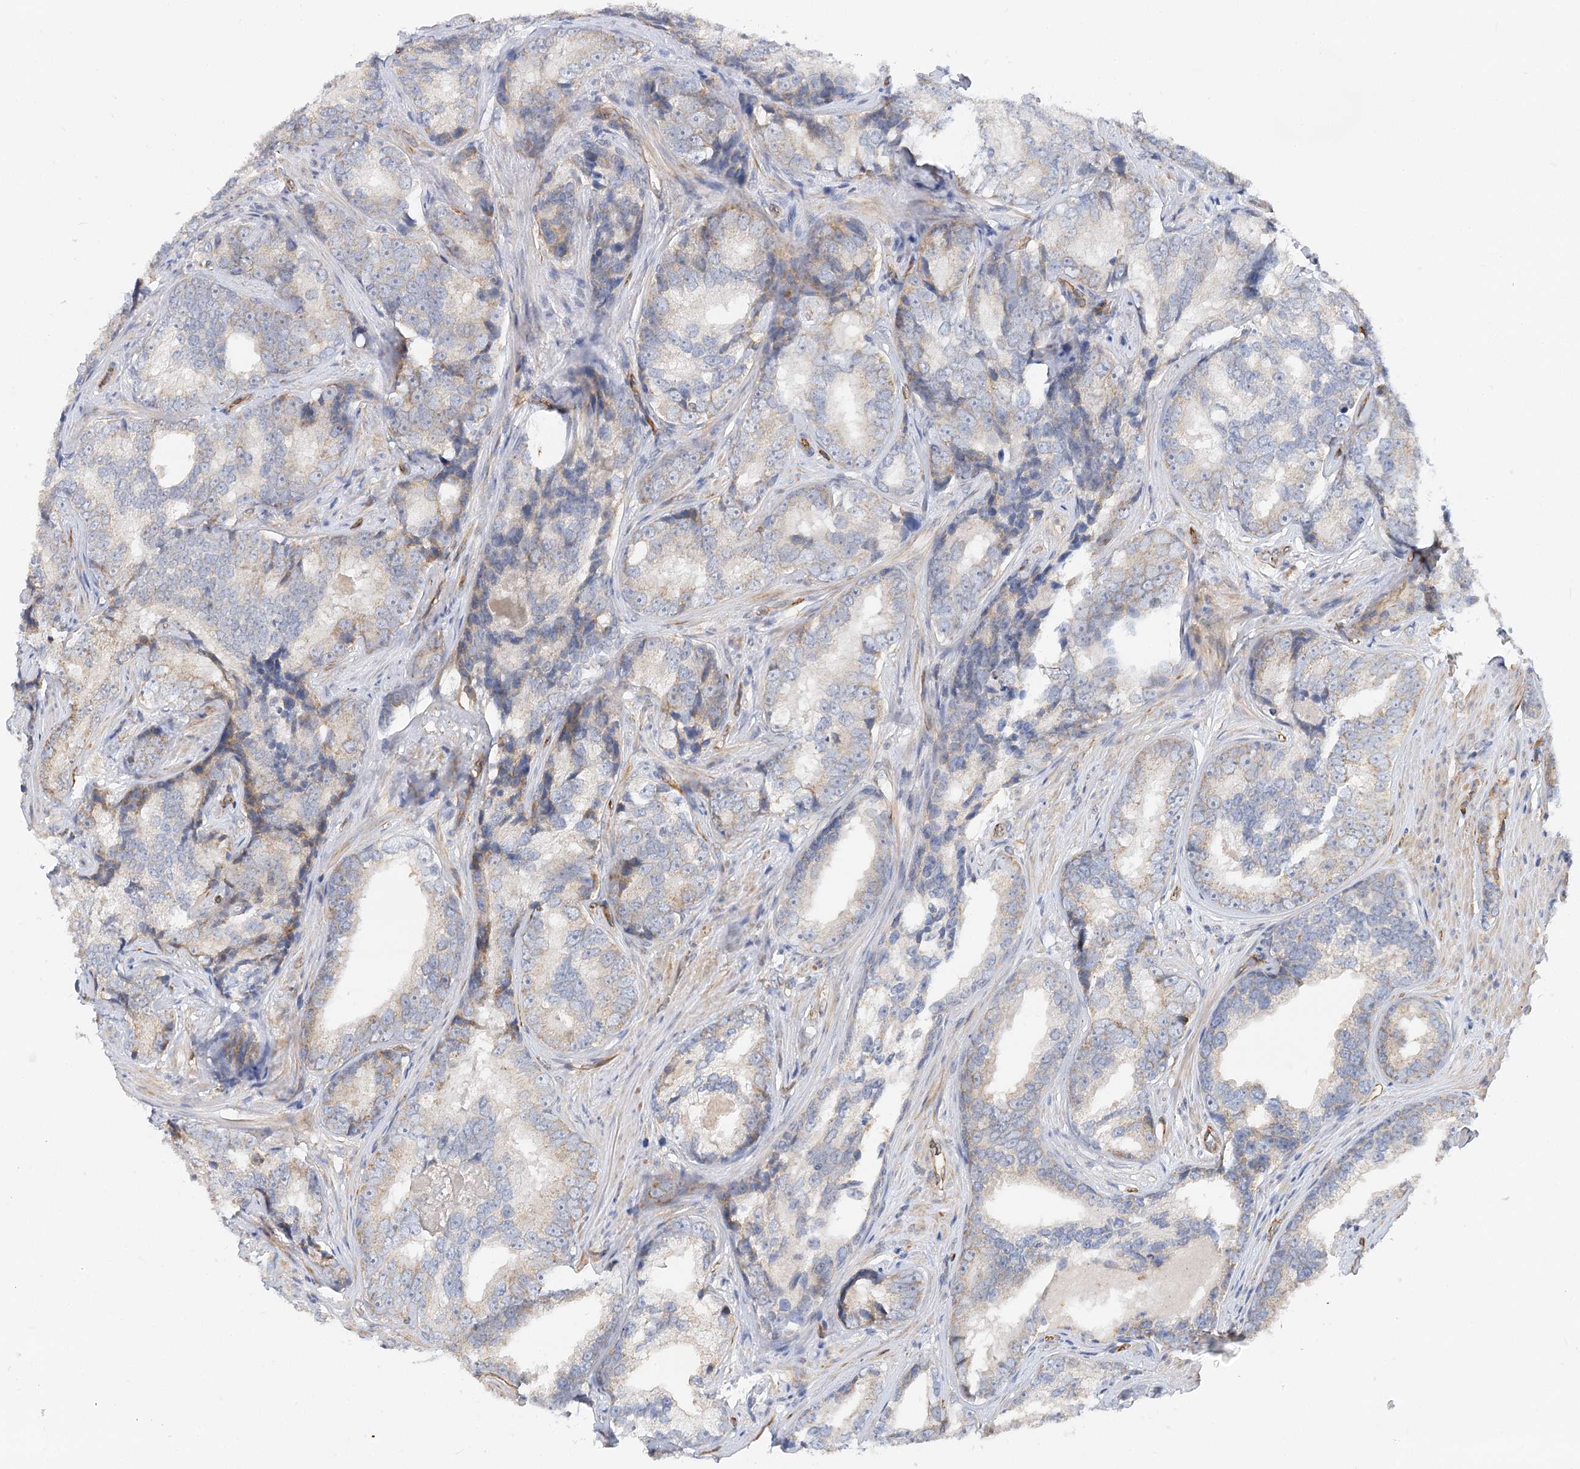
{"staining": {"intensity": "weak", "quantity": "<25%", "location": "cytoplasmic/membranous"}, "tissue": "prostate cancer", "cell_type": "Tumor cells", "image_type": "cancer", "snomed": [{"axis": "morphology", "description": "Adenocarcinoma, High grade"}, {"axis": "topography", "description": "Prostate"}], "caption": "An immunohistochemistry (IHC) micrograph of high-grade adenocarcinoma (prostate) is shown. There is no staining in tumor cells of high-grade adenocarcinoma (prostate).", "gene": "NELL2", "patient": {"sex": "male", "age": 66}}